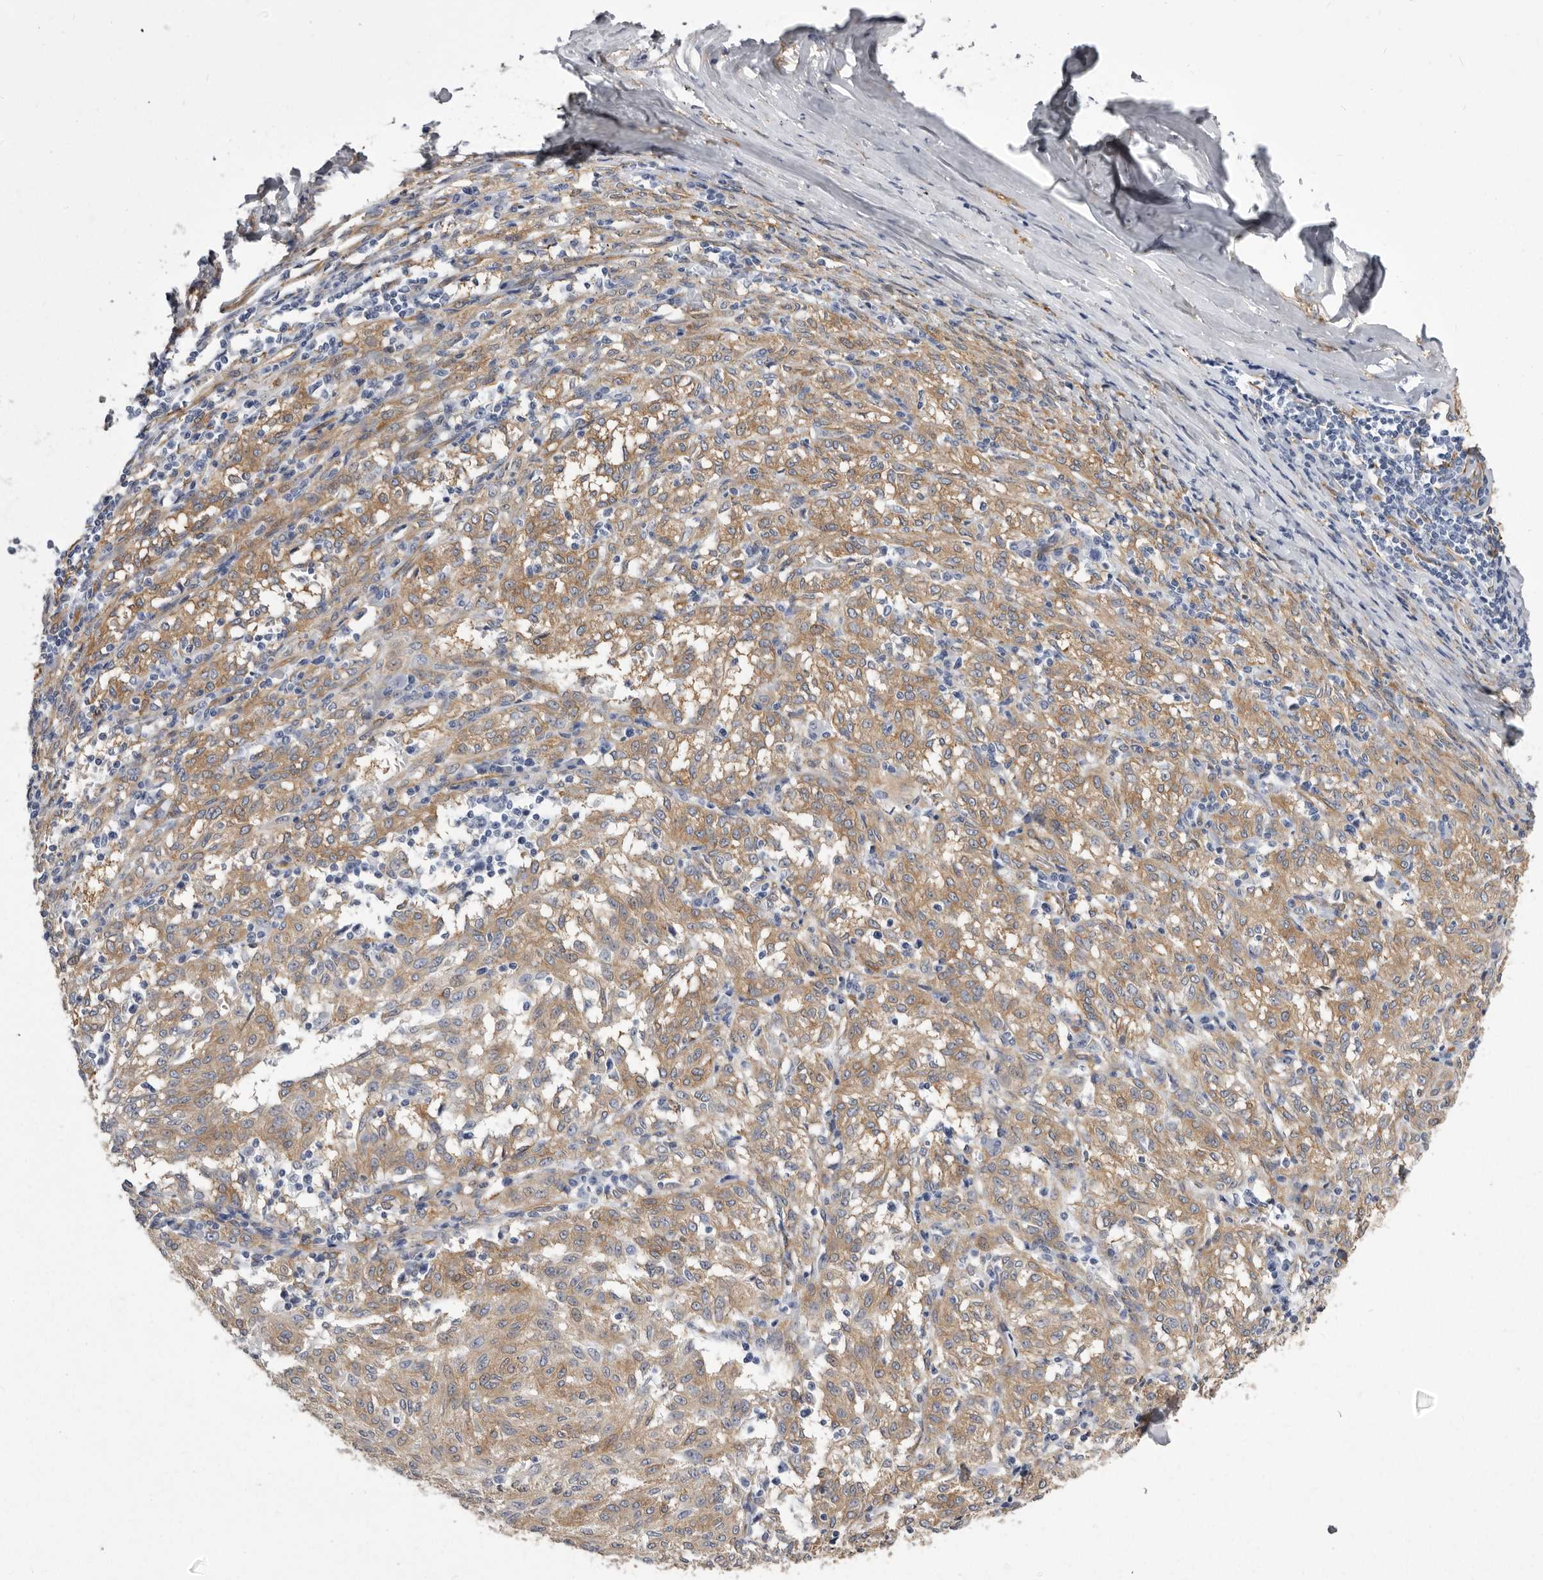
{"staining": {"intensity": "moderate", "quantity": ">75%", "location": "cytoplasmic/membranous"}, "tissue": "melanoma", "cell_type": "Tumor cells", "image_type": "cancer", "snomed": [{"axis": "morphology", "description": "Malignant melanoma, NOS"}, {"axis": "topography", "description": "Skin"}], "caption": "IHC of malignant melanoma reveals medium levels of moderate cytoplasmic/membranous expression in approximately >75% of tumor cells.", "gene": "ENAH", "patient": {"sex": "female", "age": 72}}